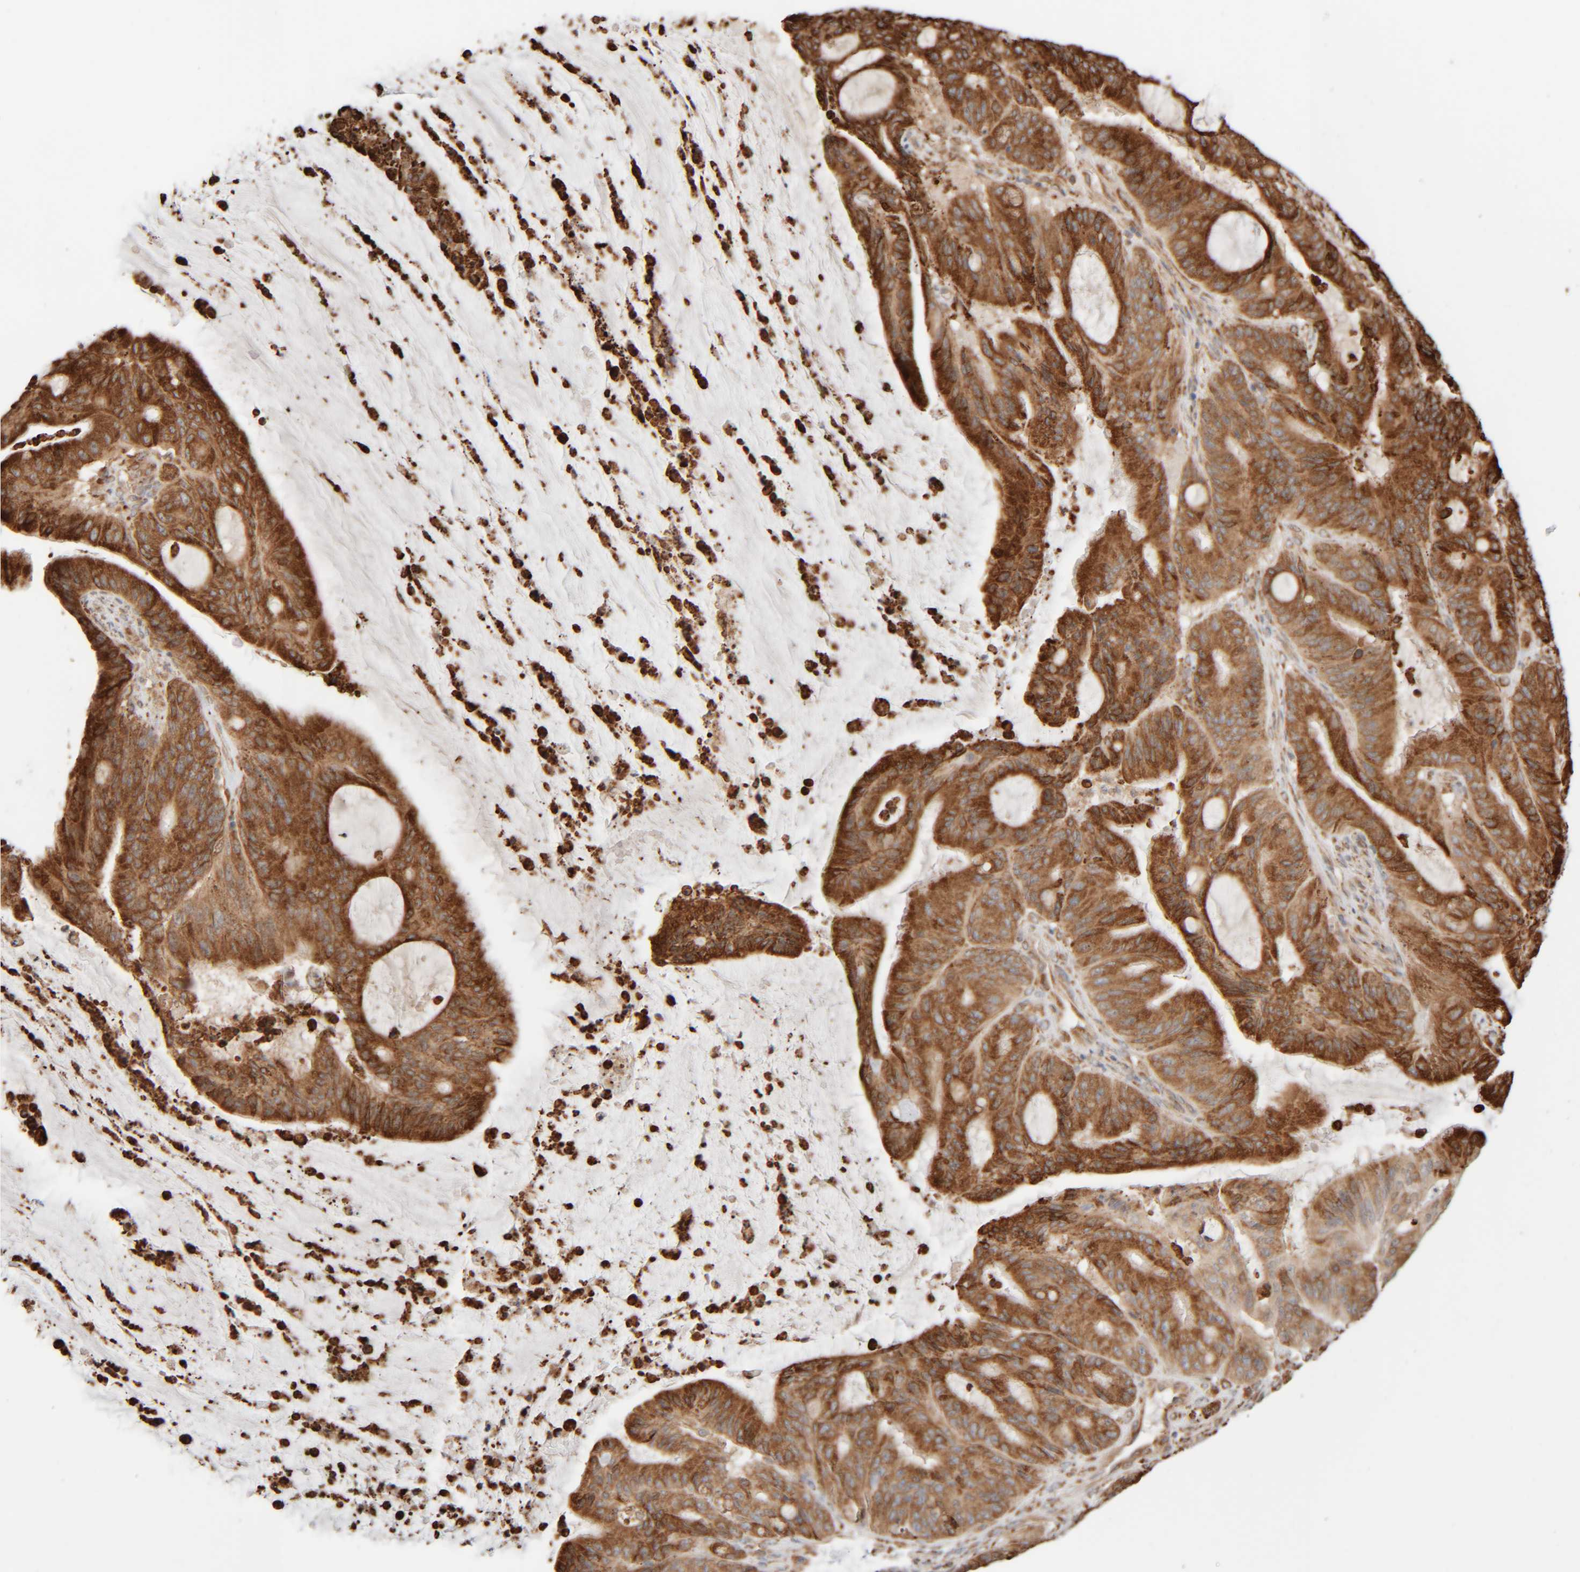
{"staining": {"intensity": "strong", "quantity": ">75%", "location": "cytoplasmic/membranous"}, "tissue": "liver cancer", "cell_type": "Tumor cells", "image_type": "cancer", "snomed": [{"axis": "morphology", "description": "Normal tissue, NOS"}, {"axis": "morphology", "description": "Cholangiocarcinoma"}, {"axis": "topography", "description": "Liver"}, {"axis": "topography", "description": "Peripheral nerve tissue"}], "caption": "Protein expression analysis of liver cancer shows strong cytoplasmic/membranous expression in about >75% of tumor cells. (Brightfield microscopy of DAB IHC at high magnification).", "gene": "INTS1", "patient": {"sex": "female", "age": 73}}